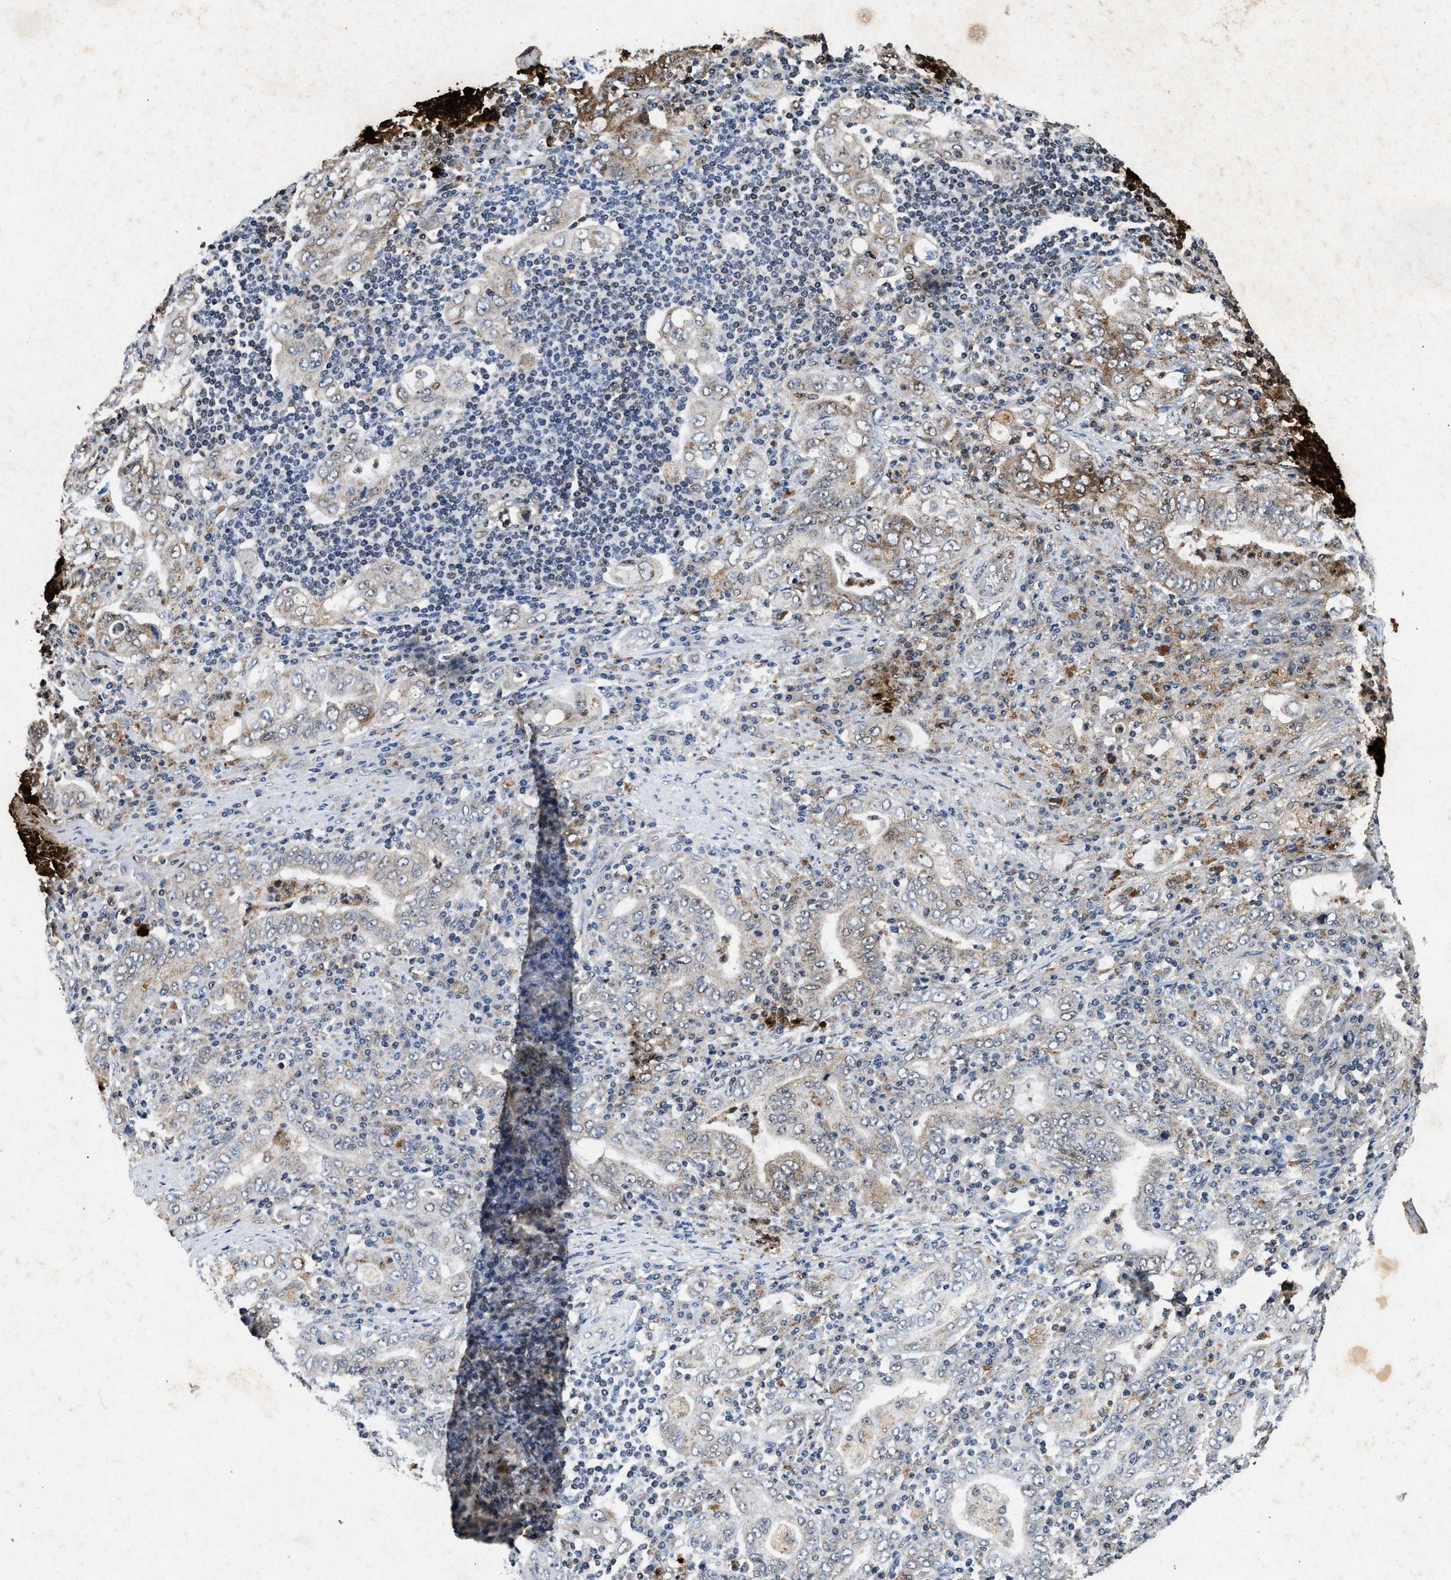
{"staining": {"intensity": "weak", "quantity": "<25%", "location": "cytoplasmic/membranous"}, "tissue": "stomach cancer", "cell_type": "Tumor cells", "image_type": "cancer", "snomed": [{"axis": "morphology", "description": "Normal tissue, NOS"}, {"axis": "morphology", "description": "Adenocarcinoma, NOS"}, {"axis": "topography", "description": "Esophagus"}, {"axis": "topography", "description": "Stomach, upper"}, {"axis": "topography", "description": "Peripheral nerve tissue"}], "caption": "Immunohistochemistry (IHC) micrograph of neoplastic tissue: human stomach cancer stained with DAB (3,3'-diaminobenzidine) shows no significant protein positivity in tumor cells.", "gene": "ACOX1", "patient": {"sex": "male", "age": 62}}